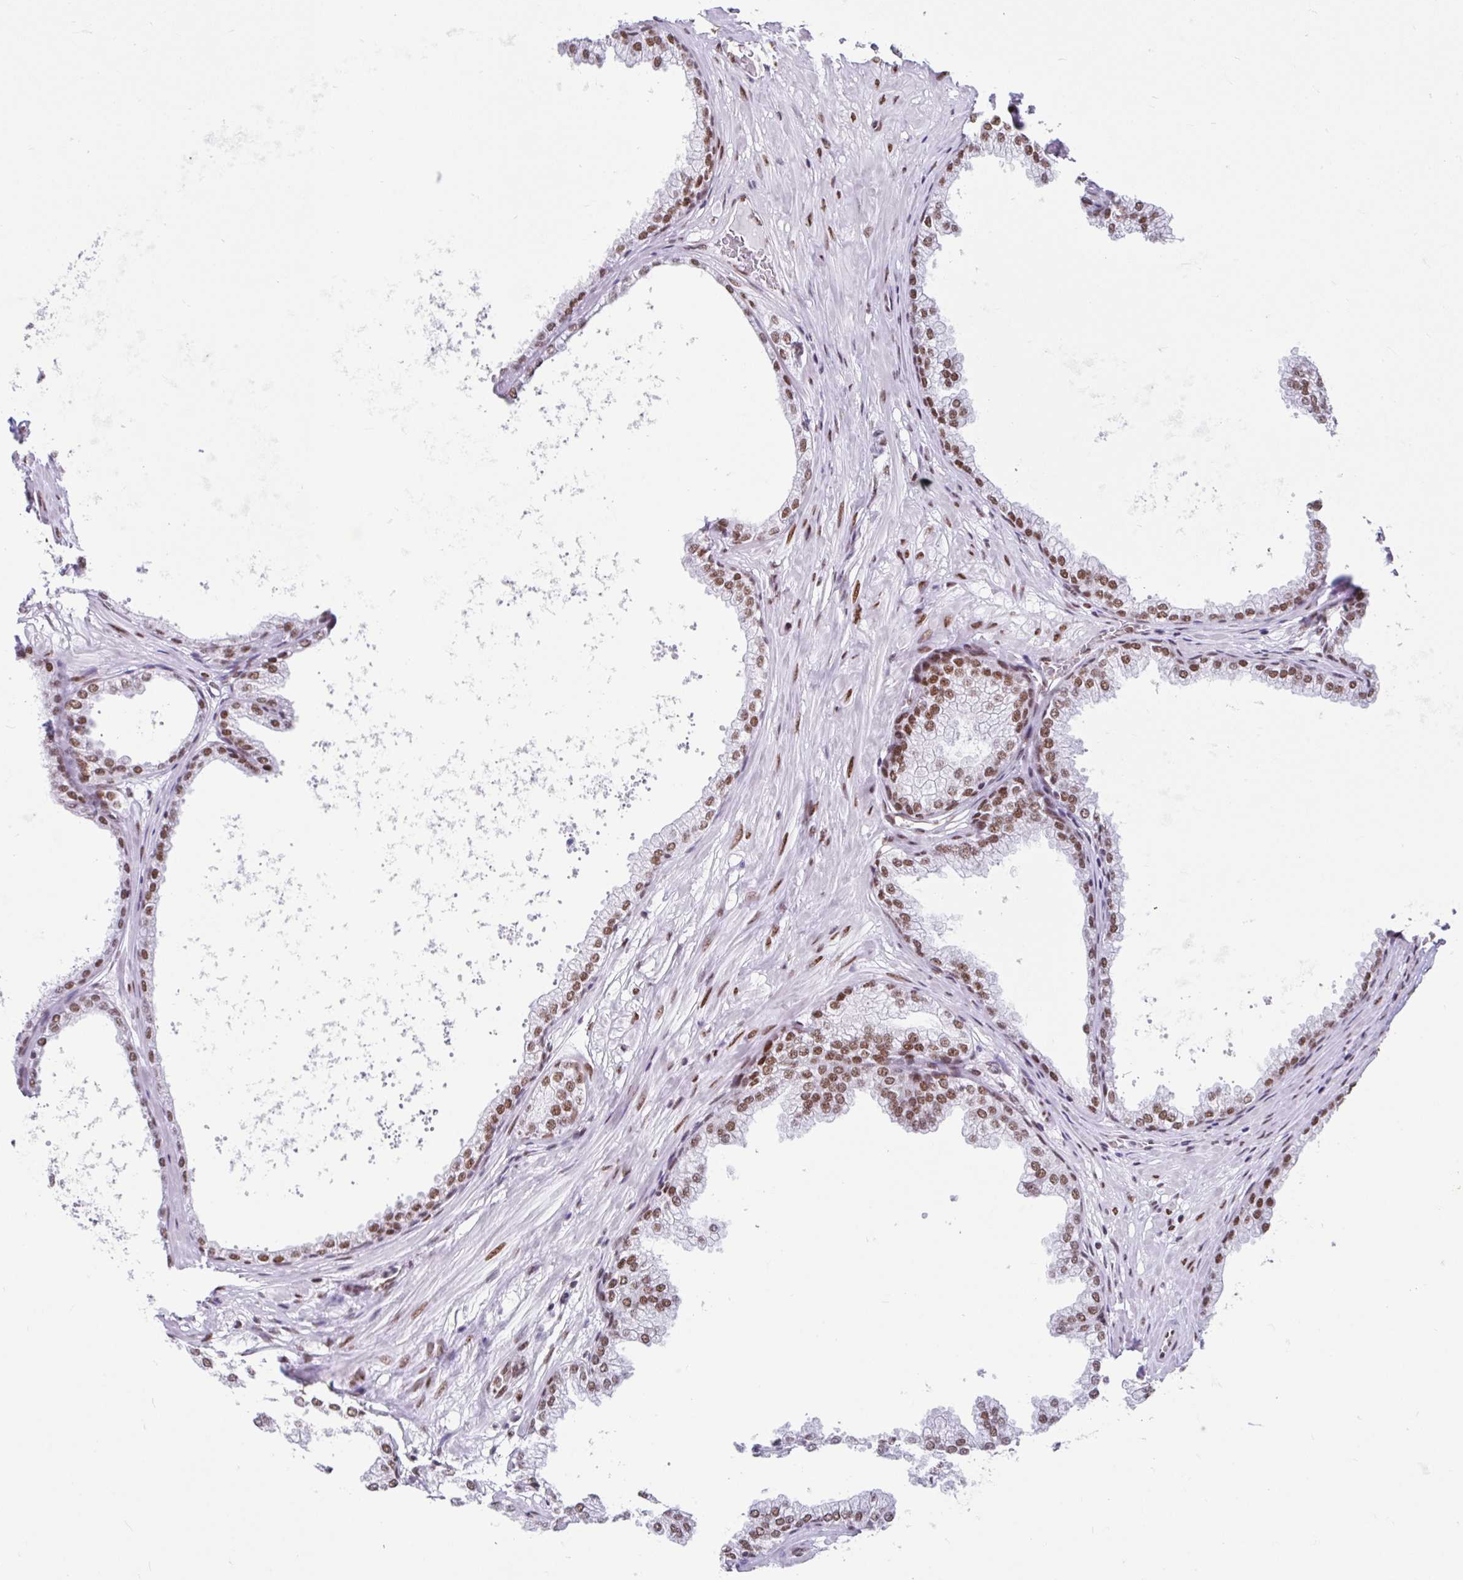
{"staining": {"intensity": "strong", "quantity": ">75%", "location": "nuclear"}, "tissue": "prostate", "cell_type": "Glandular cells", "image_type": "normal", "snomed": [{"axis": "morphology", "description": "Normal tissue, NOS"}, {"axis": "topography", "description": "Prostate"}], "caption": "DAB immunohistochemical staining of unremarkable prostate exhibits strong nuclear protein positivity in approximately >75% of glandular cells. The staining was performed using DAB to visualize the protein expression in brown, while the nuclei were stained in blue with hematoxylin (Magnification: 20x).", "gene": "KHDRBS1", "patient": {"sex": "male", "age": 37}}